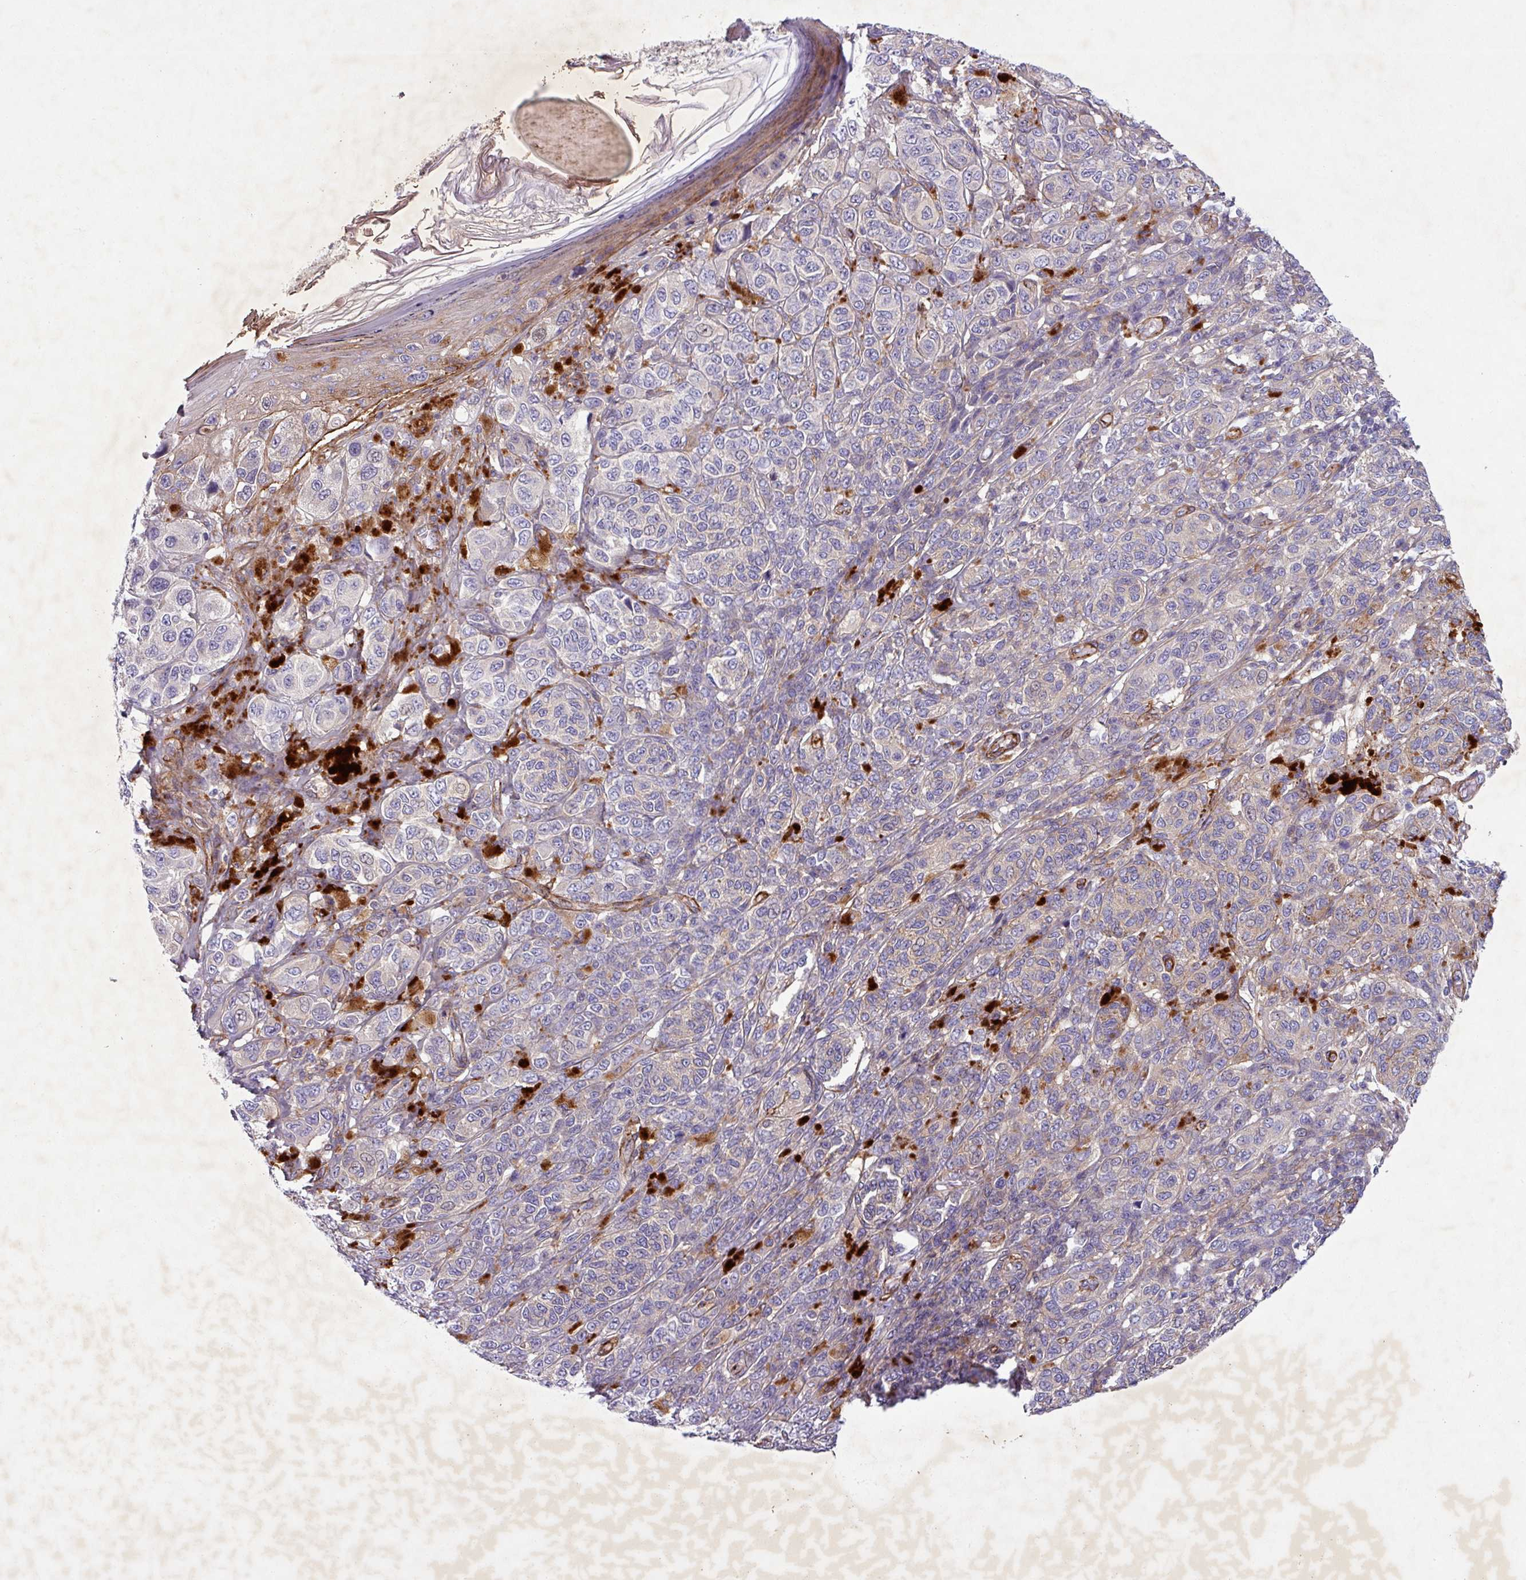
{"staining": {"intensity": "negative", "quantity": "none", "location": "none"}, "tissue": "melanoma", "cell_type": "Tumor cells", "image_type": "cancer", "snomed": [{"axis": "morphology", "description": "Malignant melanoma, NOS"}, {"axis": "topography", "description": "Skin"}], "caption": "The photomicrograph demonstrates no staining of tumor cells in melanoma.", "gene": "ATP2C2", "patient": {"sex": "male", "age": 42}}